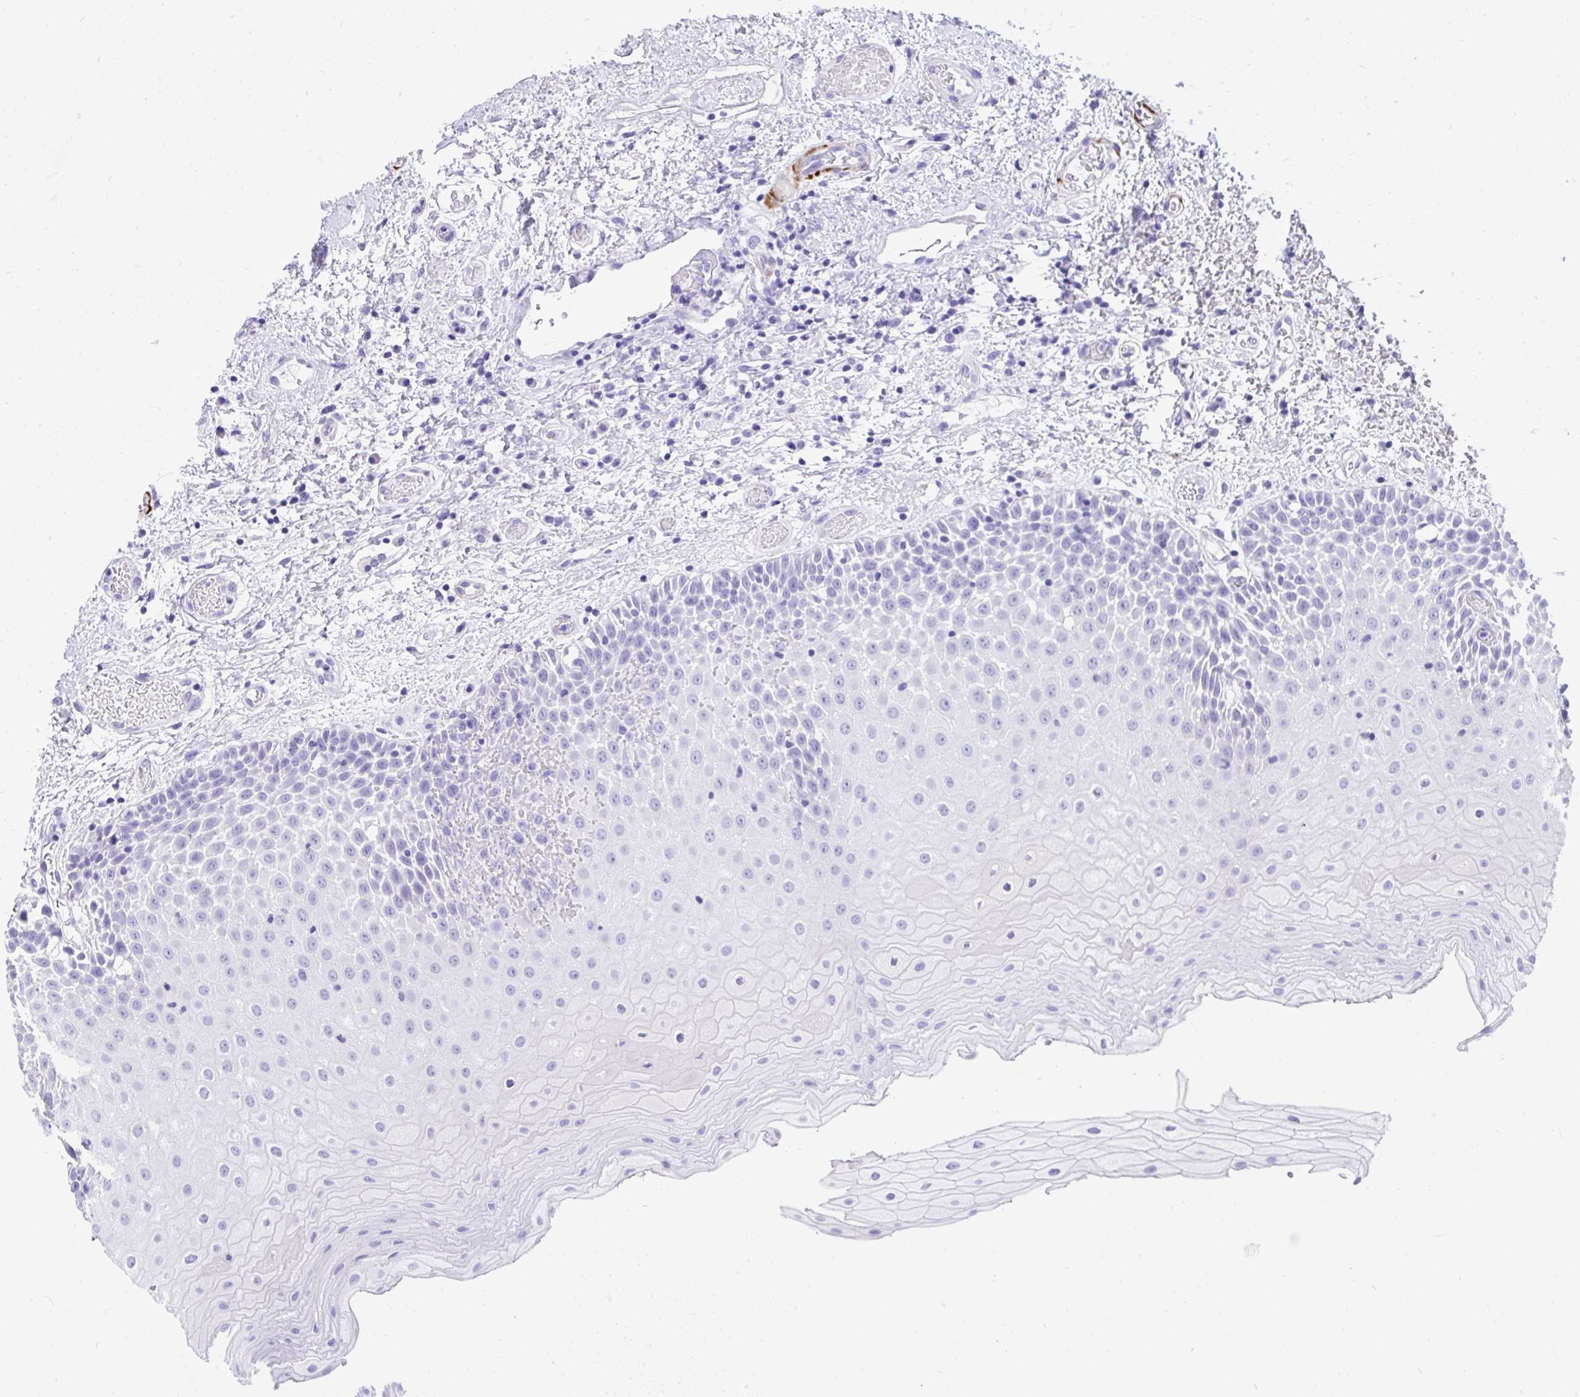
{"staining": {"intensity": "negative", "quantity": "none", "location": "none"}, "tissue": "oral mucosa", "cell_type": "Squamous epithelial cells", "image_type": "normal", "snomed": [{"axis": "morphology", "description": "Normal tissue, NOS"}, {"axis": "topography", "description": "Oral tissue"}], "caption": "A high-resolution histopathology image shows immunohistochemistry staining of normal oral mucosa, which shows no significant staining in squamous epithelial cells.", "gene": "KCNN4", "patient": {"sex": "female", "age": 82}}